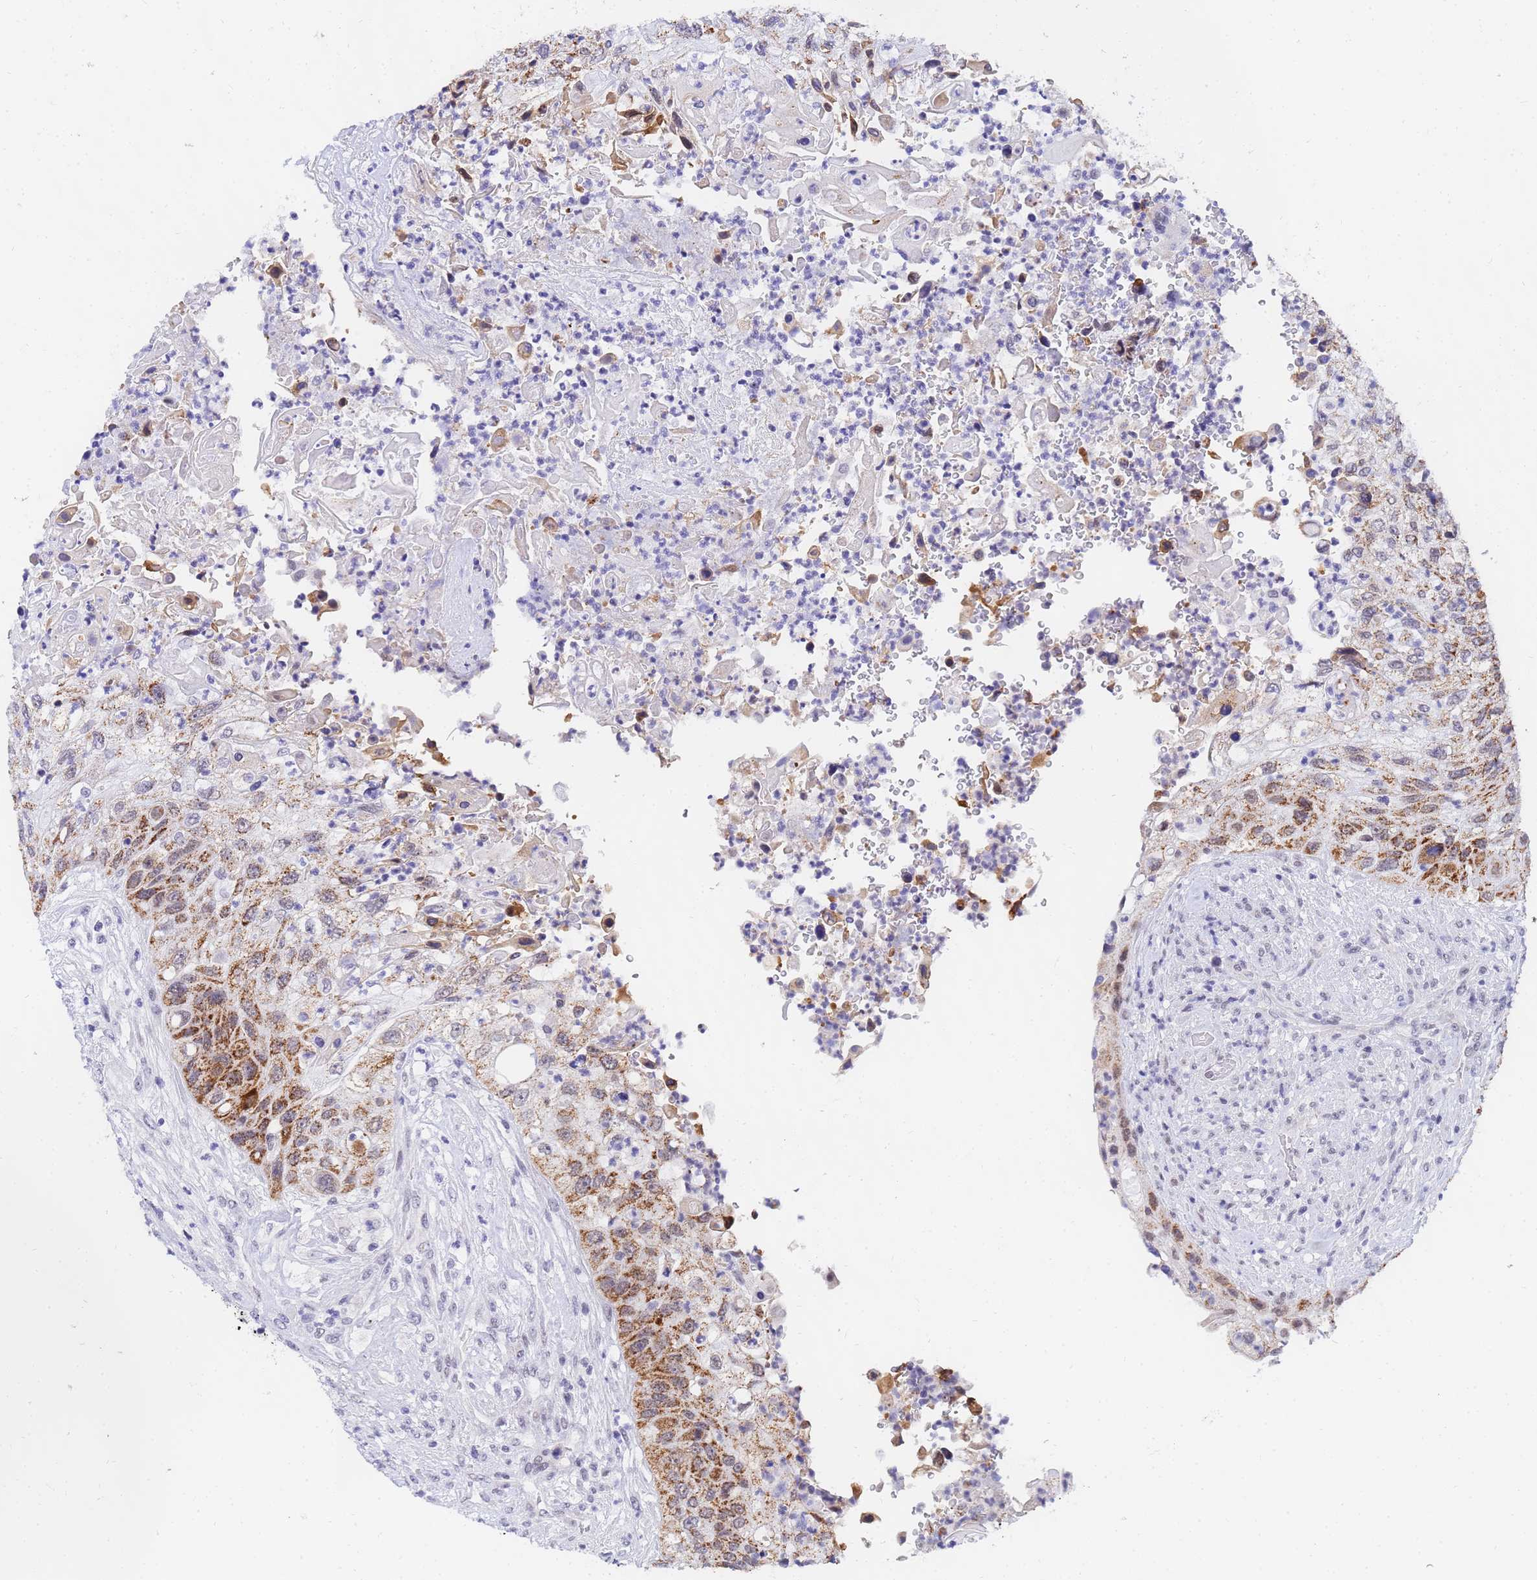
{"staining": {"intensity": "moderate", "quantity": ">75%", "location": "cytoplasmic/membranous"}, "tissue": "urothelial cancer", "cell_type": "Tumor cells", "image_type": "cancer", "snomed": [{"axis": "morphology", "description": "Urothelial carcinoma, High grade"}, {"axis": "topography", "description": "Urinary bladder"}], "caption": "Urothelial cancer stained with a brown dye shows moderate cytoplasmic/membranous positive positivity in about >75% of tumor cells.", "gene": "CKMT1A", "patient": {"sex": "female", "age": 60}}